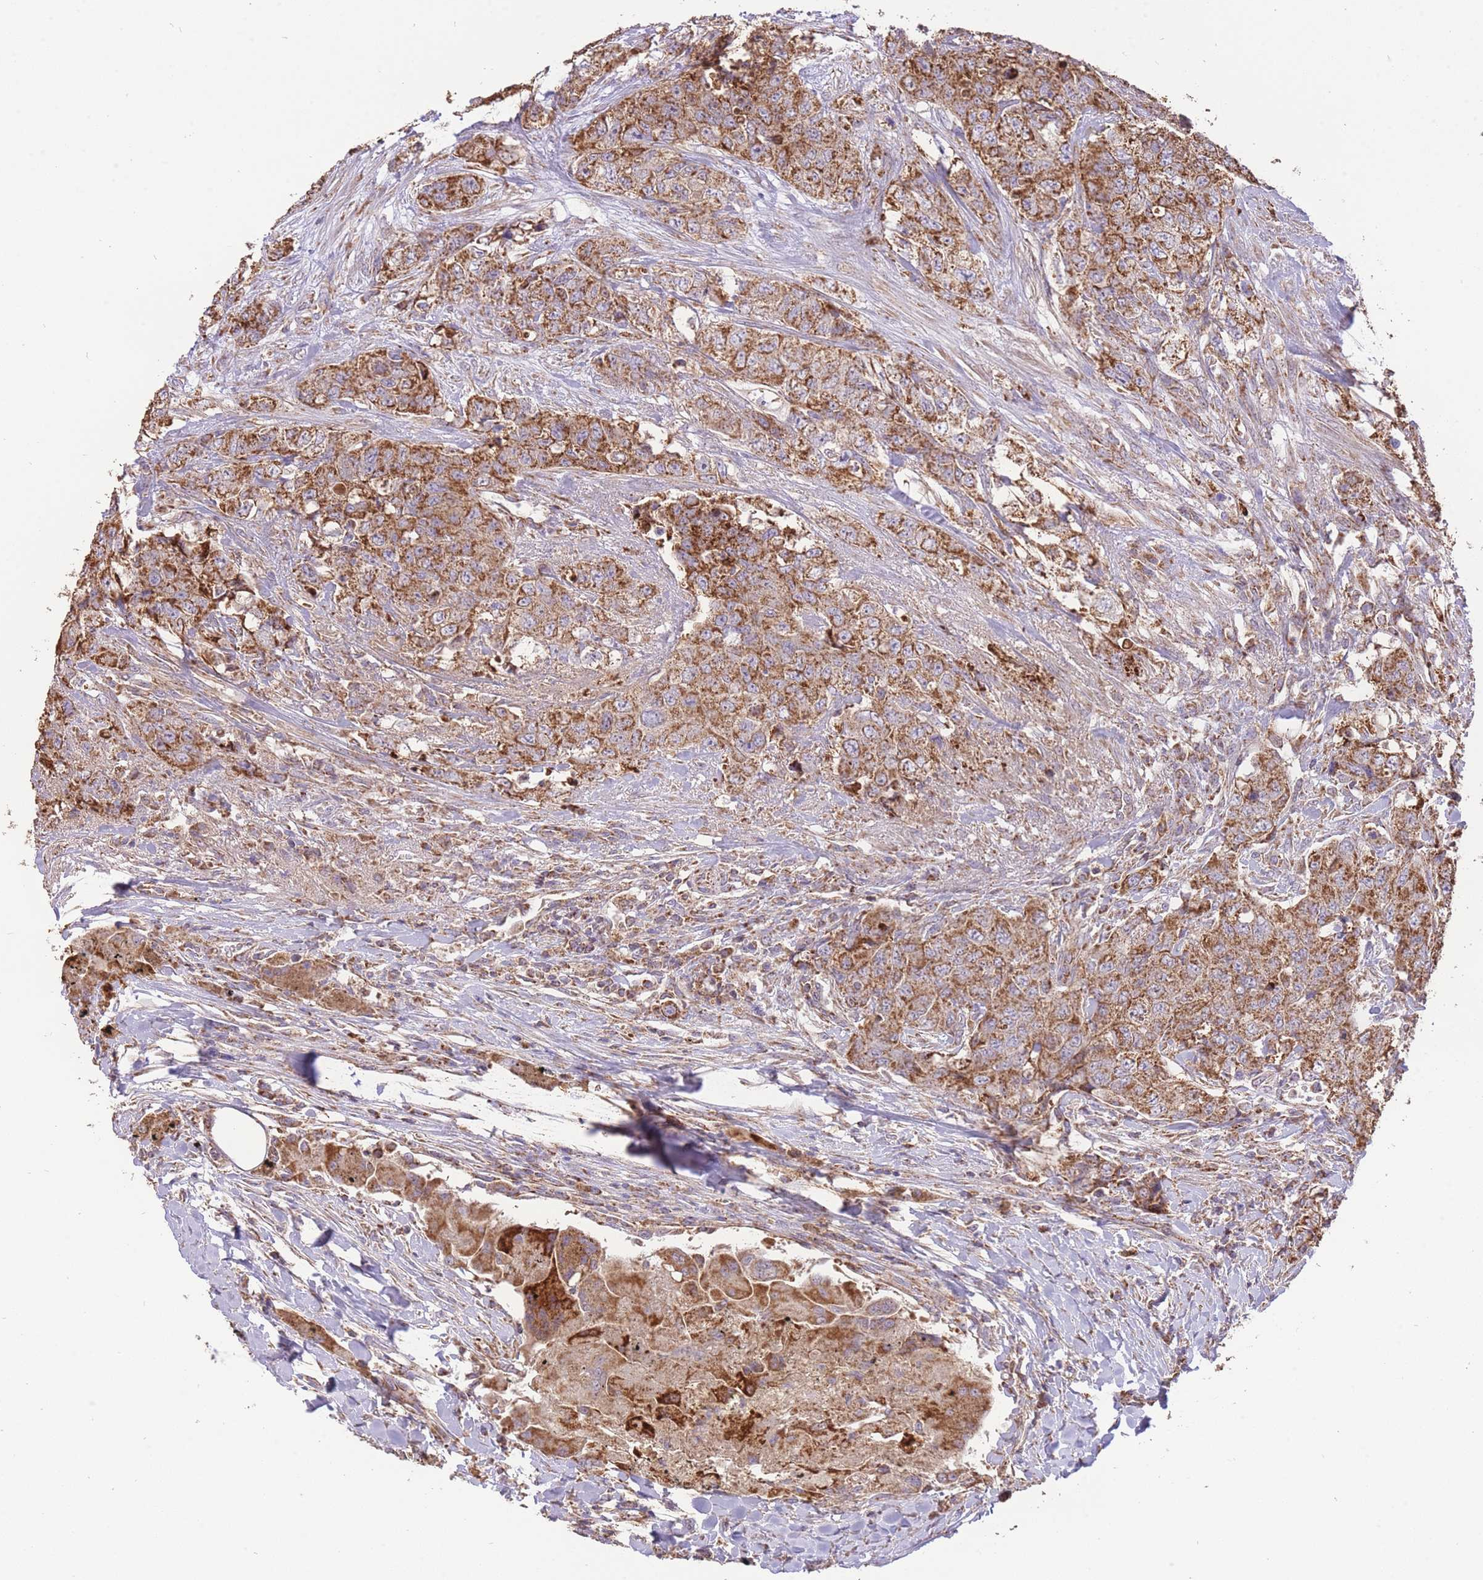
{"staining": {"intensity": "strong", "quantity": ">75%", "location": "cytoplasmic/membranous"}, "tissue": "urothelial cancer", "cell_type": "Tumor cells", "image_type": "cancer", "snomed": [{"axis": "morphology", "description": "Urothelial carcinoma, High grade"}, {"axis": "topography", "description": "Urinary bladder"}], "caption": "Tumor cells exhibit high levels of strong cytoplasmic/membranous positivity in about >75% of cells in high-grade urothelial carcinoma.", "gene": "PREP", "patient": {"sex": "female", "age": 78}}